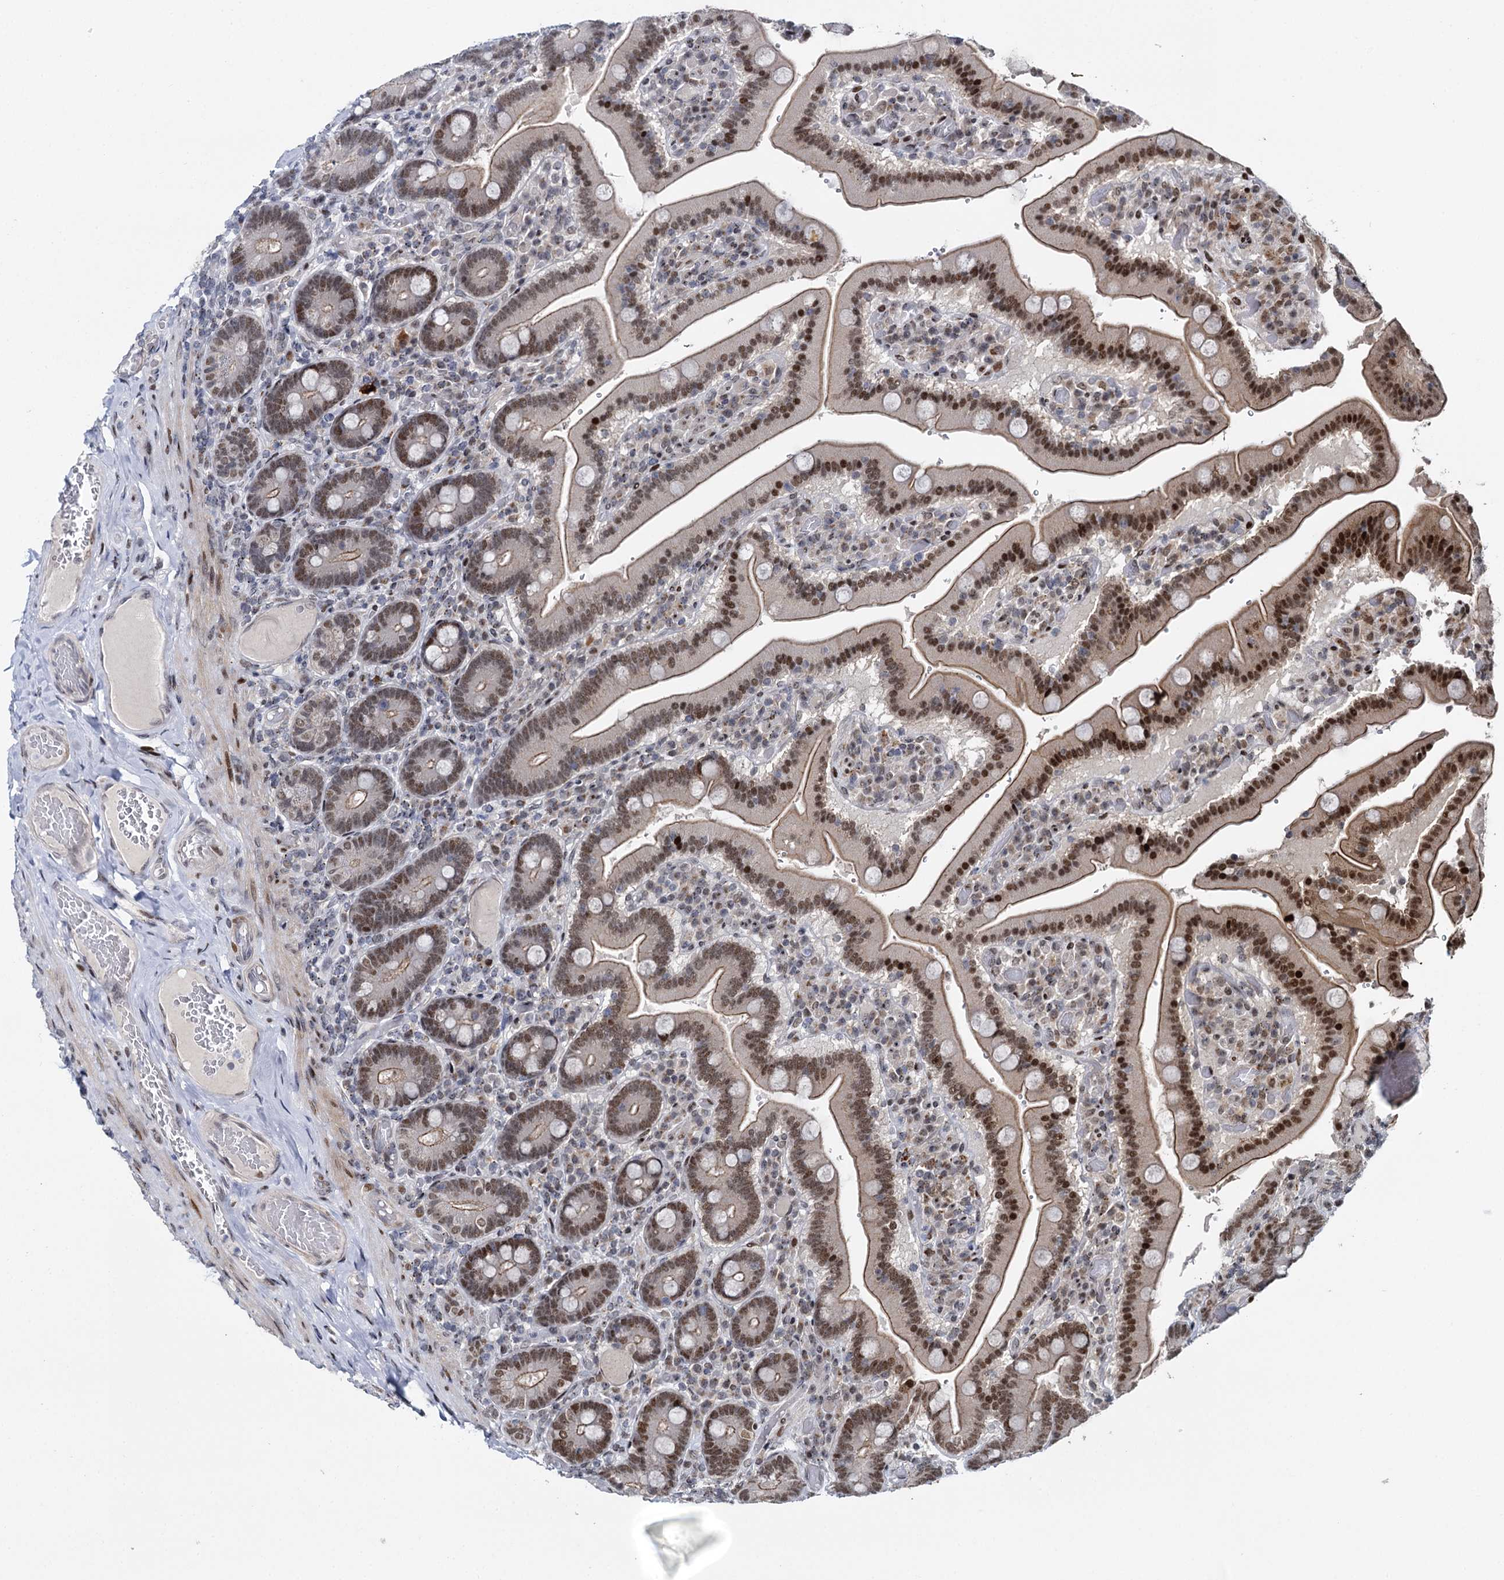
{"staining": {"intensity": "moderate", "quantity": ">75%", "location": "cytoplasmic/membranous,nuclear"}, "tissue": "duodenum", "cell_type": "Glandular cells", "image_type": "normal", "snomed": [{"axis": "morphology", "description": "Normal tissue, NOS"}, {"axis": "topography", "description": "Duodenum"}], "caption": "Protein staining displays moderate cytoplasmic/membranous,nuclear positivity in about >75% of glandular cells in normal duodenum. (DAB (3,3'-diaminobenzidine) = brown stain, brightfield microscopy at high magnification).", "gene": "RUFY2", "patient": {"sex": "female", "age": 62}}